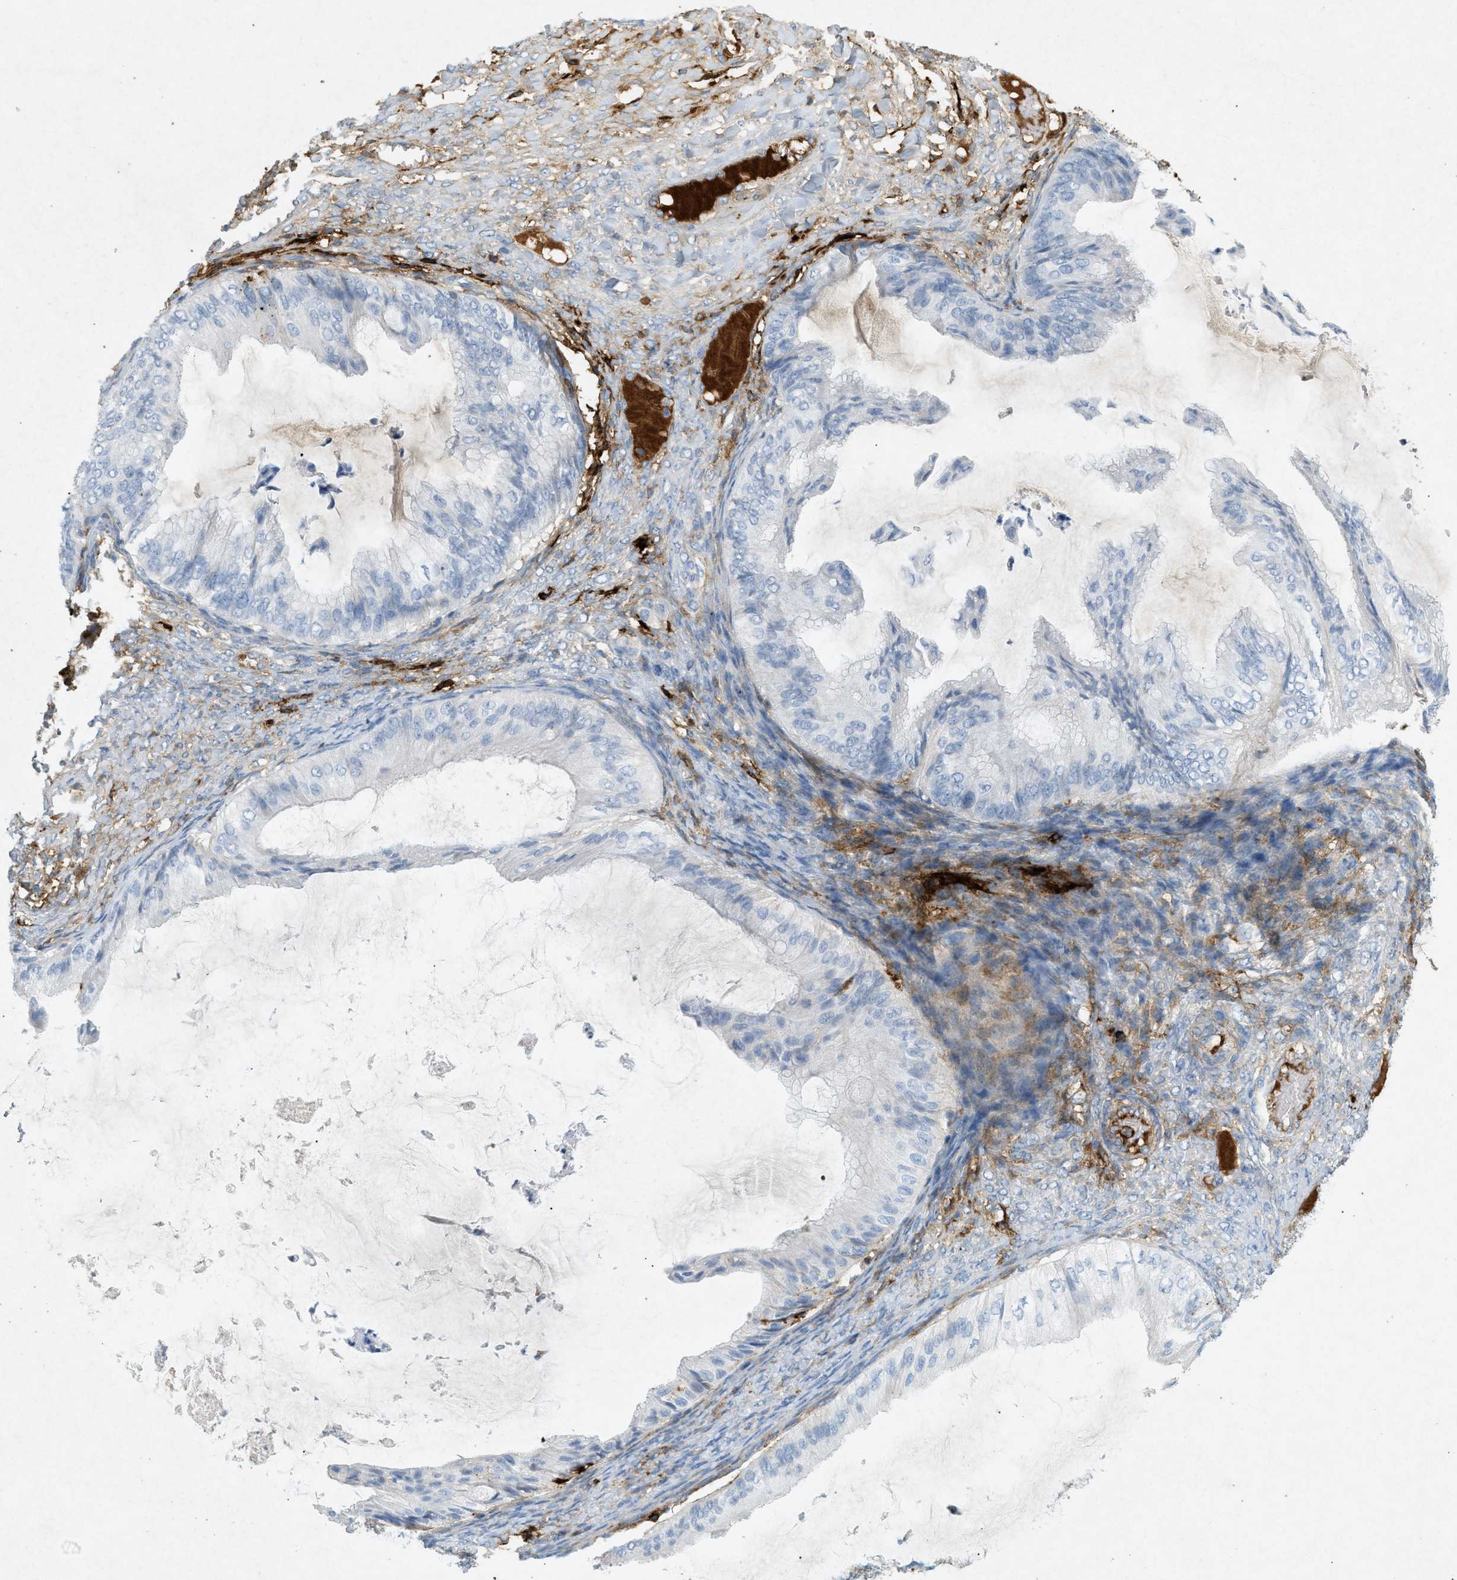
{"staining": {"intensity": "negative", "quantity": "none", "location": "none"}, "tissue": "ovarian cancer", "cell_type": "Tumor cells", "image_type": "cancer", "snomed": [{"axis": "morphology", "description": "Cystadenocarcinoma, mucinous, NOS"}, {"axis": "topography", "description": "Ovary"}], "caption": "Immunohistochemistry photomicrograph of neoplastic tissue: human ovarian cancer (mucinous cystadenocarcinoma) stained with DAB (3,3'-diaminobenzidine) exhibits no significant protein positivity in tumor cells.", "gene": "F2", "patient": {"sex": "female", "age": 61}}